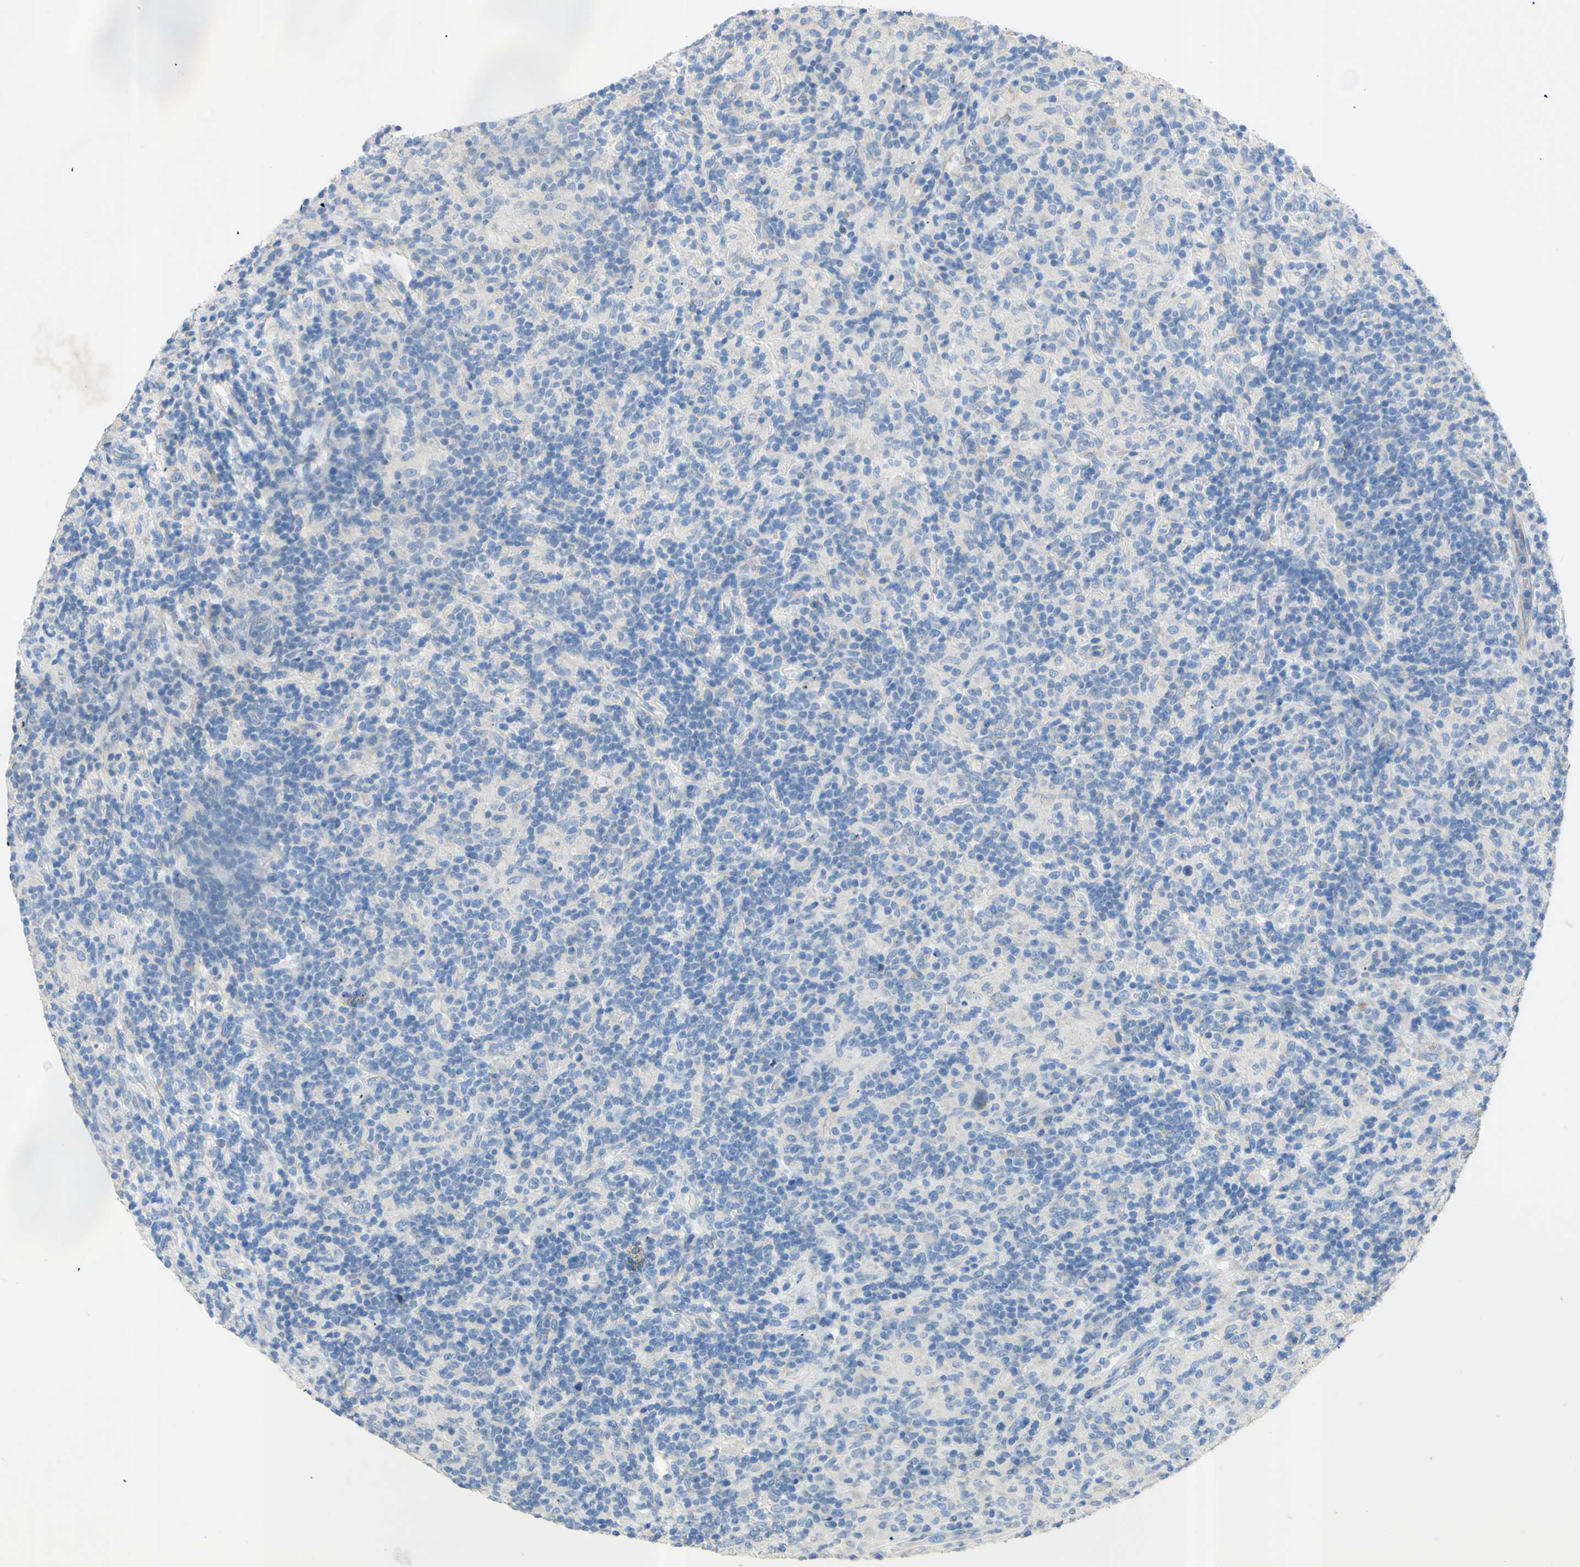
{"staining": {"intensity": "negative", "quantity": "none", "location": "none"}, "tissue": "lymphoma", "cell_type": "Tumor cells", "image_type": "cancer", "snomed": [{"axis": "morphology", "description": "Hodgkin's disease, NOS"}, {"axis": "topography", "description": "Lymph node"}], "caption": "Immunohistochemistry micrograph of lymphoma stained for a protein (brown), which reveals no positivity in tumor cells. (Brightfield microscopy of DAB (3,3'-diaminobenzidine) IHC at high magnification).", "gene": "TMIGD2", "patient": {"sex": "male", "age": 70}}